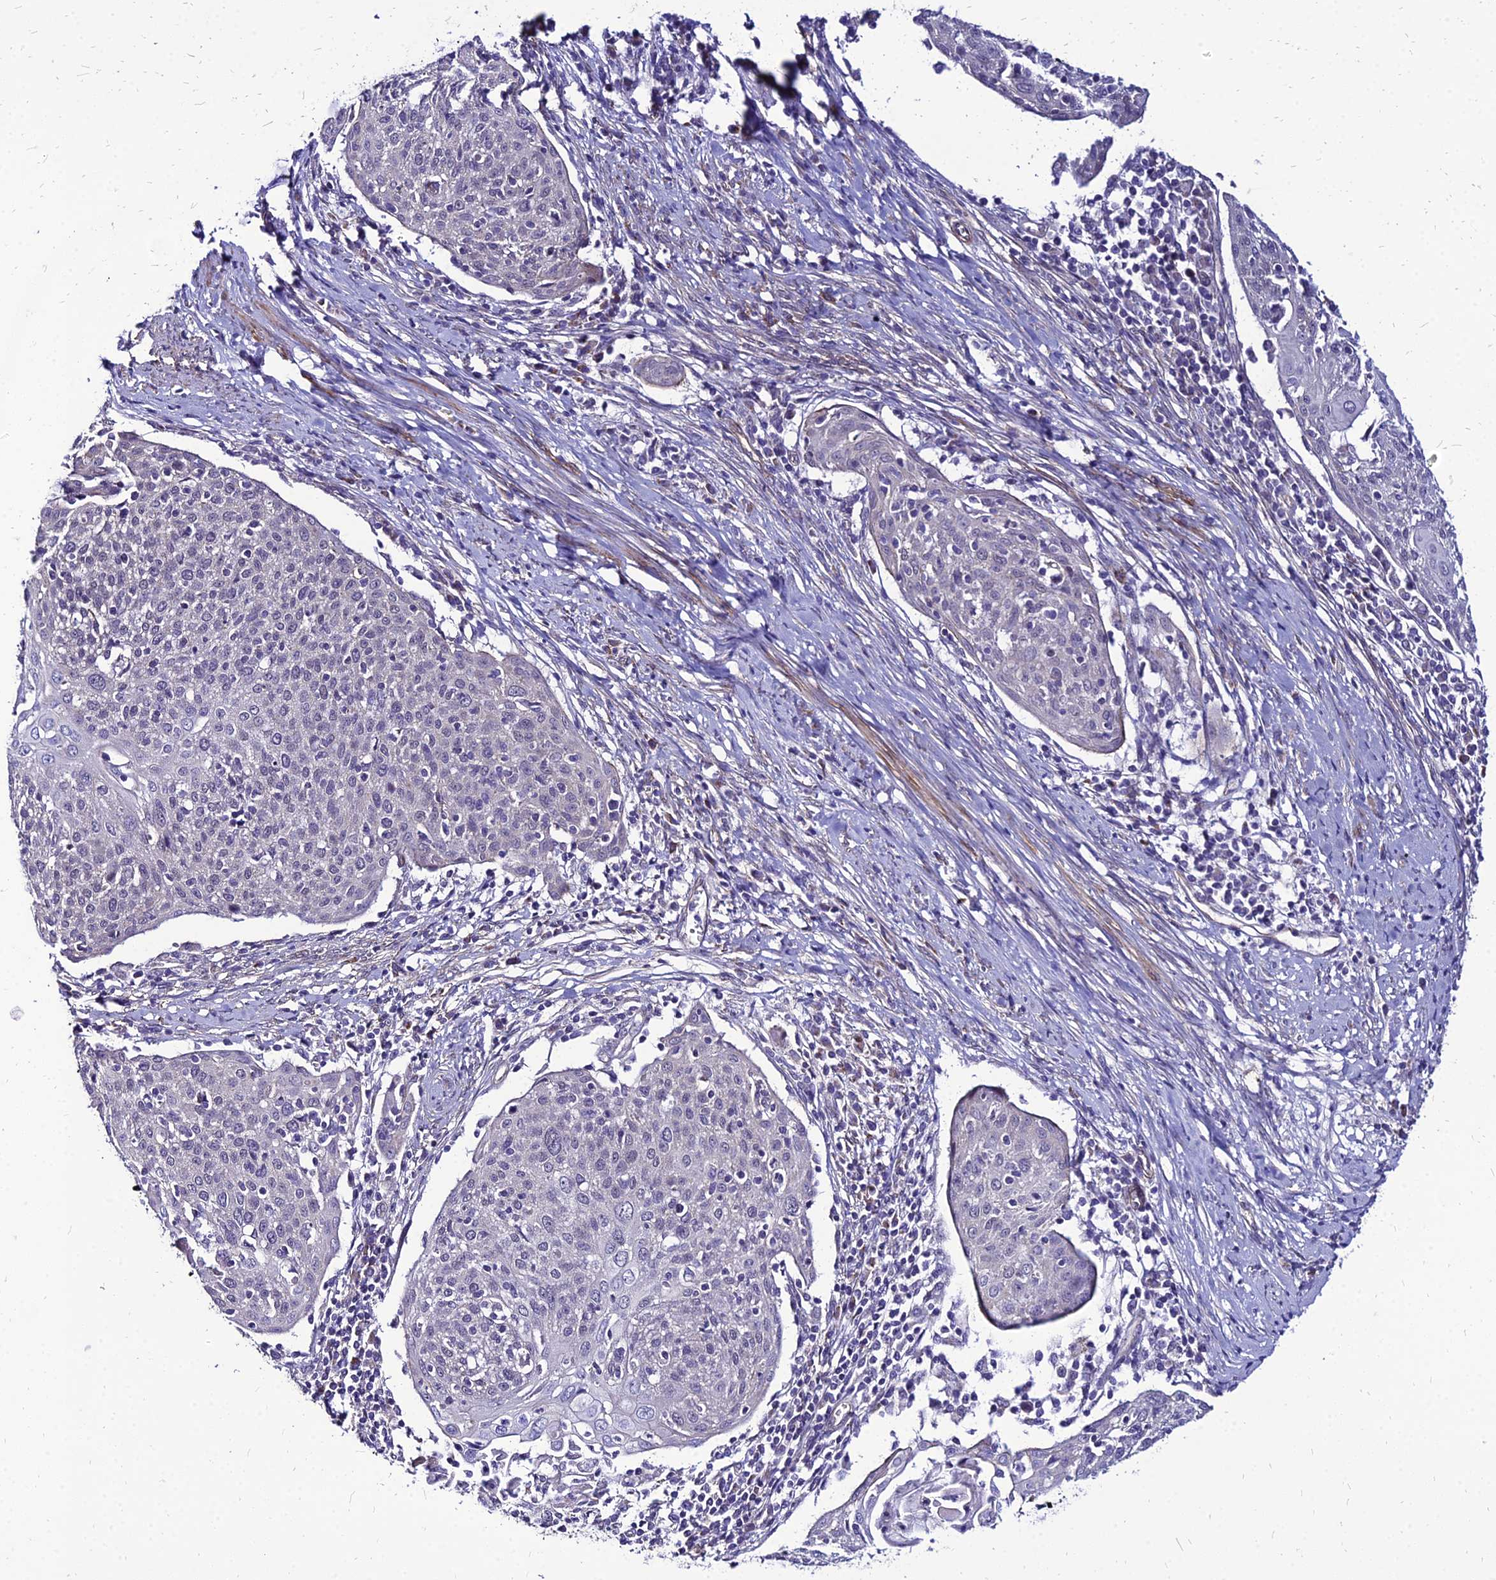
{"staining": {"intensity": "negative", "quantity": "none", "location": "none"}, "tissue": "cervical cancer", "cell_type": "Tumor cells", "image_type": "cancer", "snomed": [{"axis": "morphology", "description": "Squamous cell carcinoma, NOS"}, {"axis": "topography", "description": "Cervix"}], "caption": "An immunohistochemistry (IHC) photomicrograph of cervical cancer is shown. There is no staining in tumor cells of cervical cancer.", "gene": "YEATS2", "patient": {"sex": "female", "age": 67}}